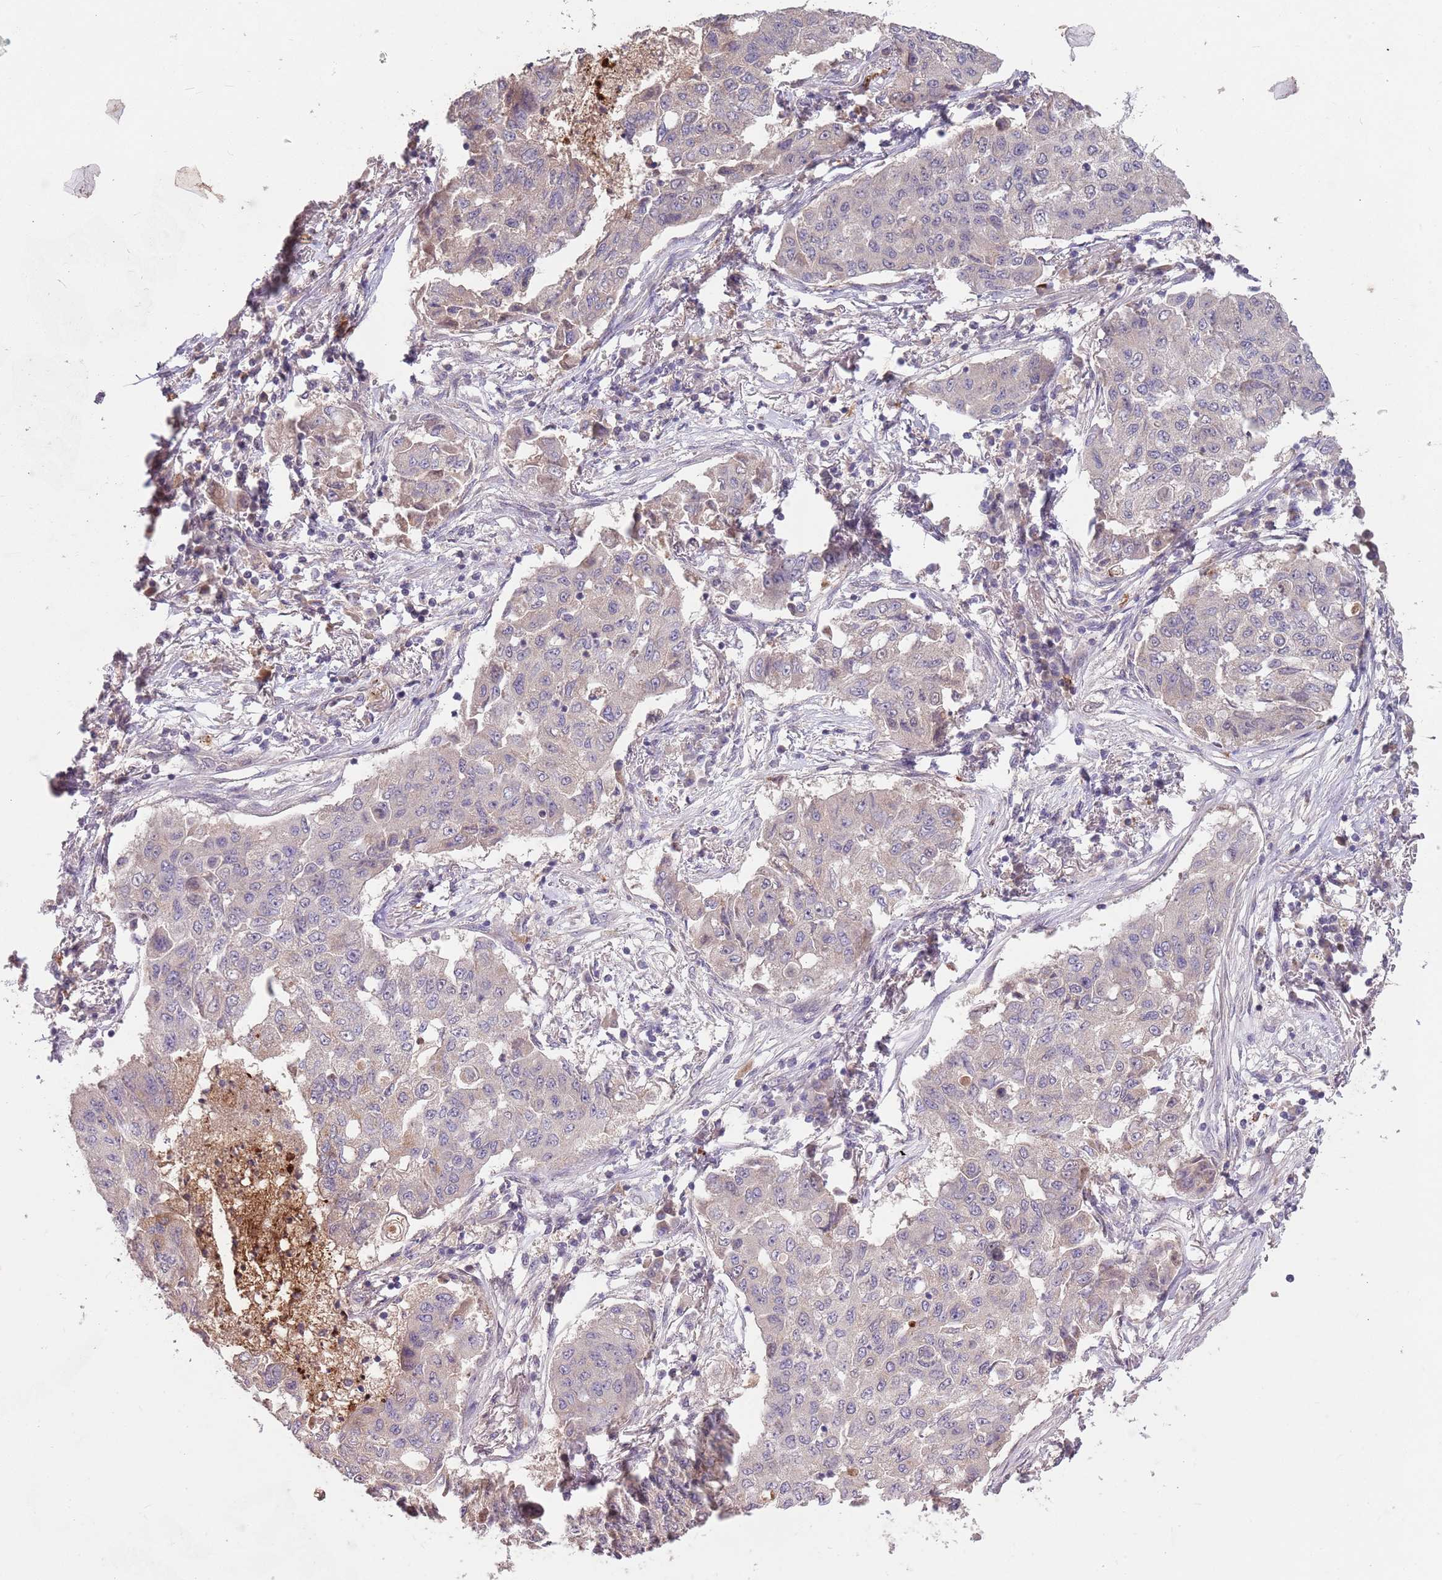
{"staining": {"intensity": "weak", "quantity": "<25%", "location": "cytoplasmic/membranous"}, "tissue": "lung cancer", "cell_type": "Tumor cells", "image_type": "cancer", "snomed": [{"axis": "morphology", "description": "Squamous cell carcinoma, NOS"}, {"axis": "topography", "description": "Lung"}], "caption": "Lung cancer (squamous cell carcinoma) was stained to show a protein in brown. There is no significant positivity in tumor cells.", "gene": "MEI1", "patient": {"sex": "male", "age": 74}}